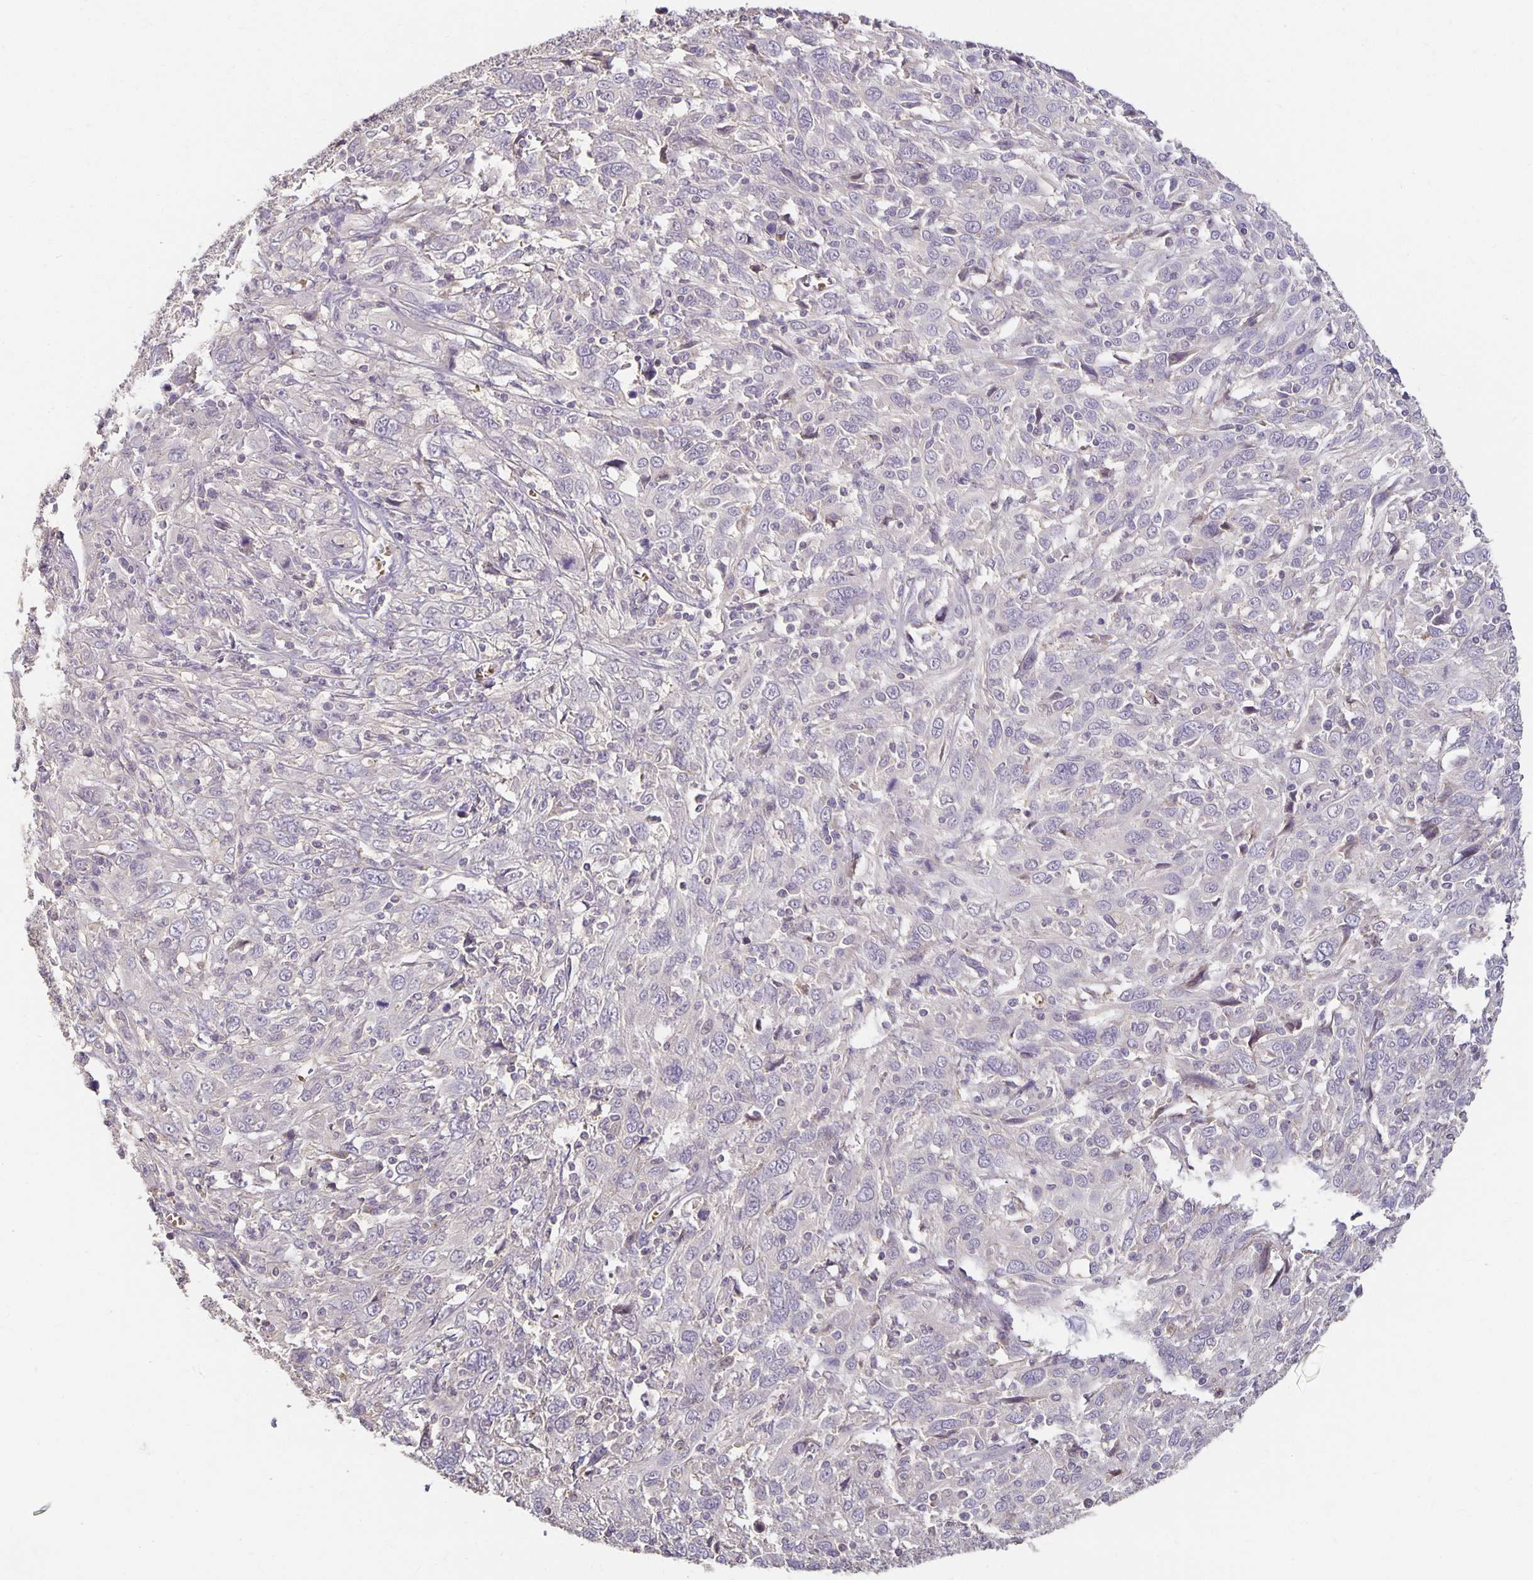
{"staining": {"intensity": "negative", "quantity": "none", "location": "none"}, "tissue": "cervical cancer", "cell_type": "Tumor cells", "image_type": "cancer", "snomed": [{"axis": "morphology", "description": "Squamous cell carcinoma, NOS"}, {"axis": "topography", "description": "Cervix"}], "caption": "The histopathology image displays no staining of tumor cells in cervical squamous cell carcinoma.", "gene": "CST6", "patient": {"sex": "female", "age": 46}}